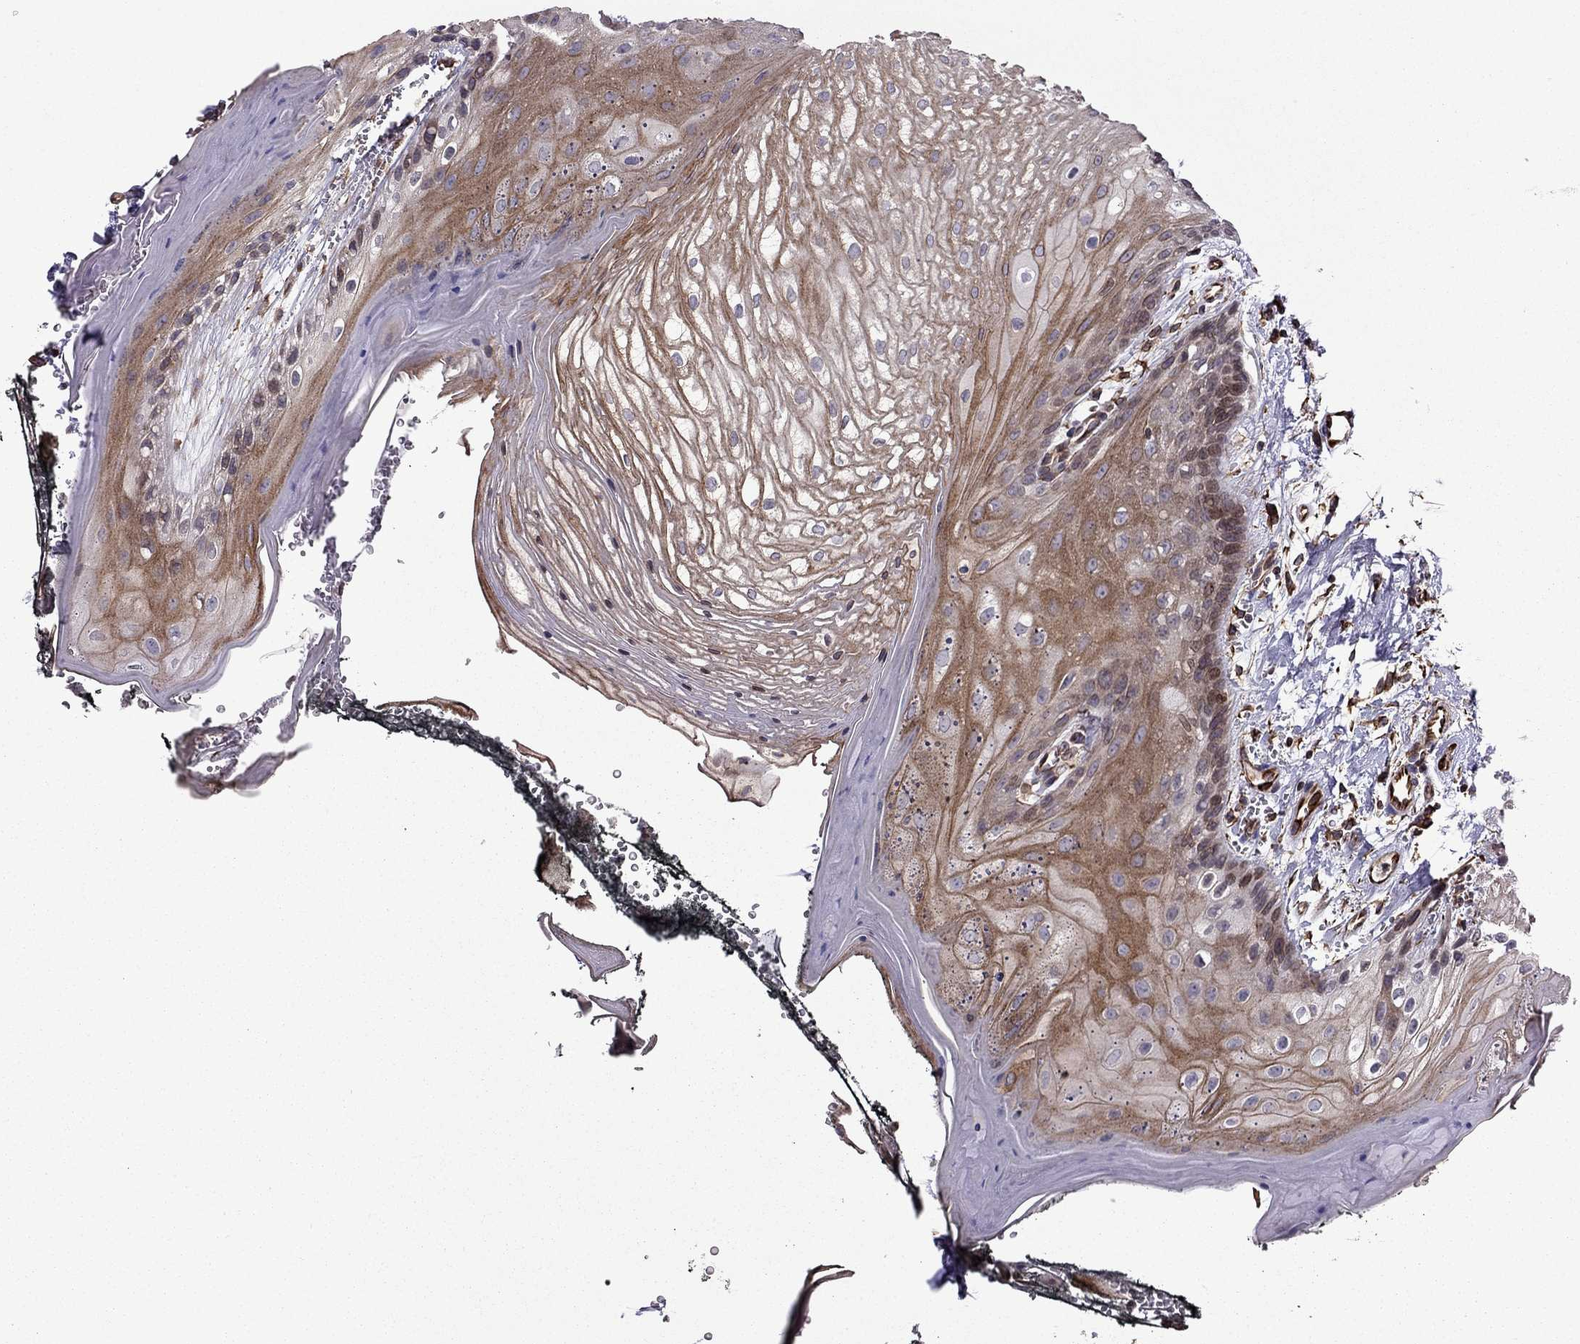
{"staining": {"intensity": "moderate", "quantity": "<25%", "location": "cytoplasmic/membranous"}, "tissue": "oral mucosa", "cell_type": "Squamous epithelial cells", "image_type": "normal", "snomed": [{"axis": "morphology", "description": "Normal tissue, NOS"}, {"axis": "morphology", "description": "Squamous cell carcinoma, NOS"}, {"axis": "topography", "description": "Oral tissue"}, {"axis": "topography", "description": "Head-Neck"}], "caption": "Oral mucosa stained with immunohistochemistry shows moderate cytoplasmic/membranous staining in approximately <25% of squamous epithelial cells.", "gene": "CDC42BPA", "patient": {"sex": "male", "age": 65}}